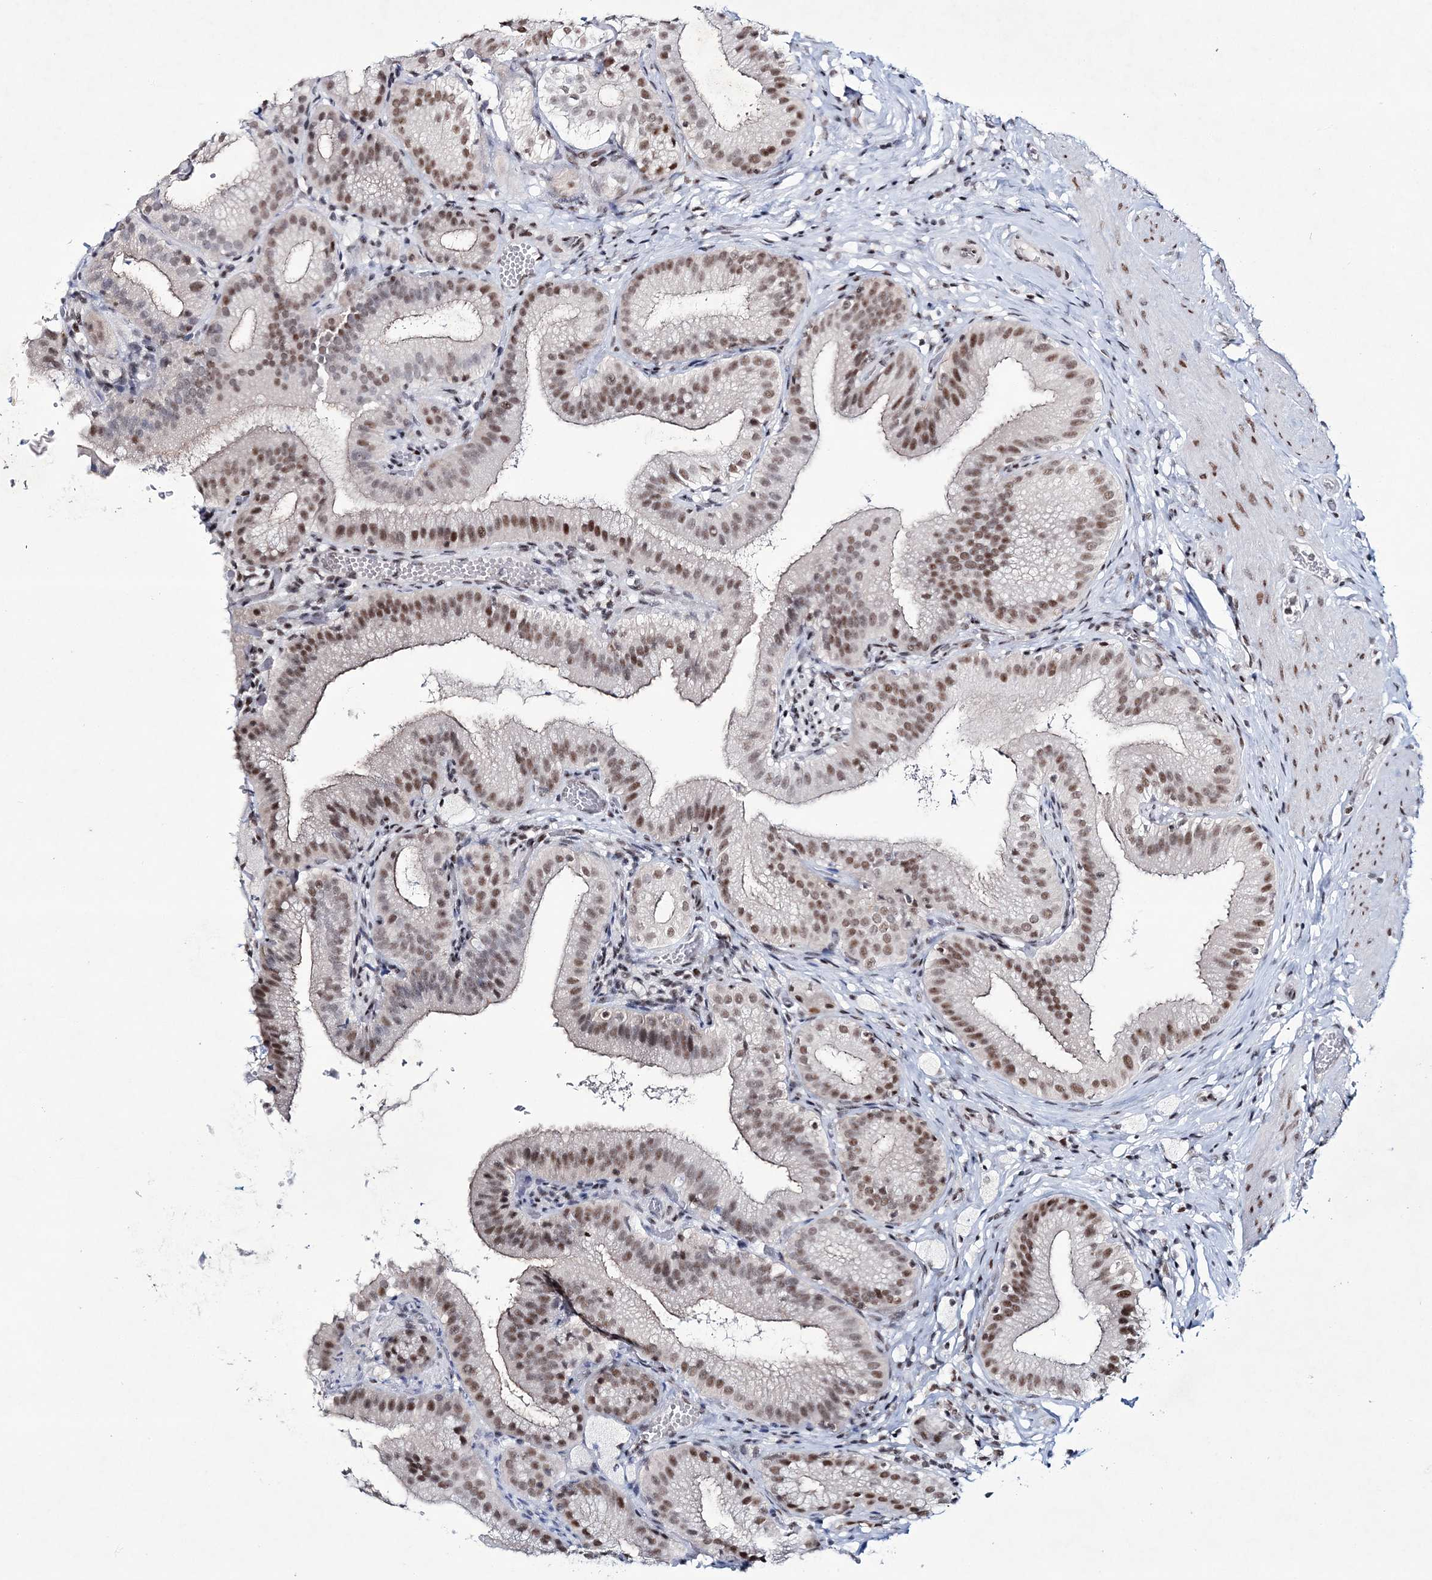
{"staining": {"intensity": "moderate", "quantity": ">75%", "location": "cytoplasmic/membranous,nuclear"}, "tissue": "gallbladder", "cell_type": "Glandular cells", "image_type": "normal", "snomed": [{"axis": "morphology", "description": "Normal tissue, NOS"}, {"axis": "topography", "description": "Gallbladder"}], "caption": "A brown stain highlights moderate cytoplasmic/membranous,nuclear positivity of a protein in glandular cells of unremarkable human gallbladder.", "gene": "LRRFIP2", "patient": {"sex": "male", "age": 54}}